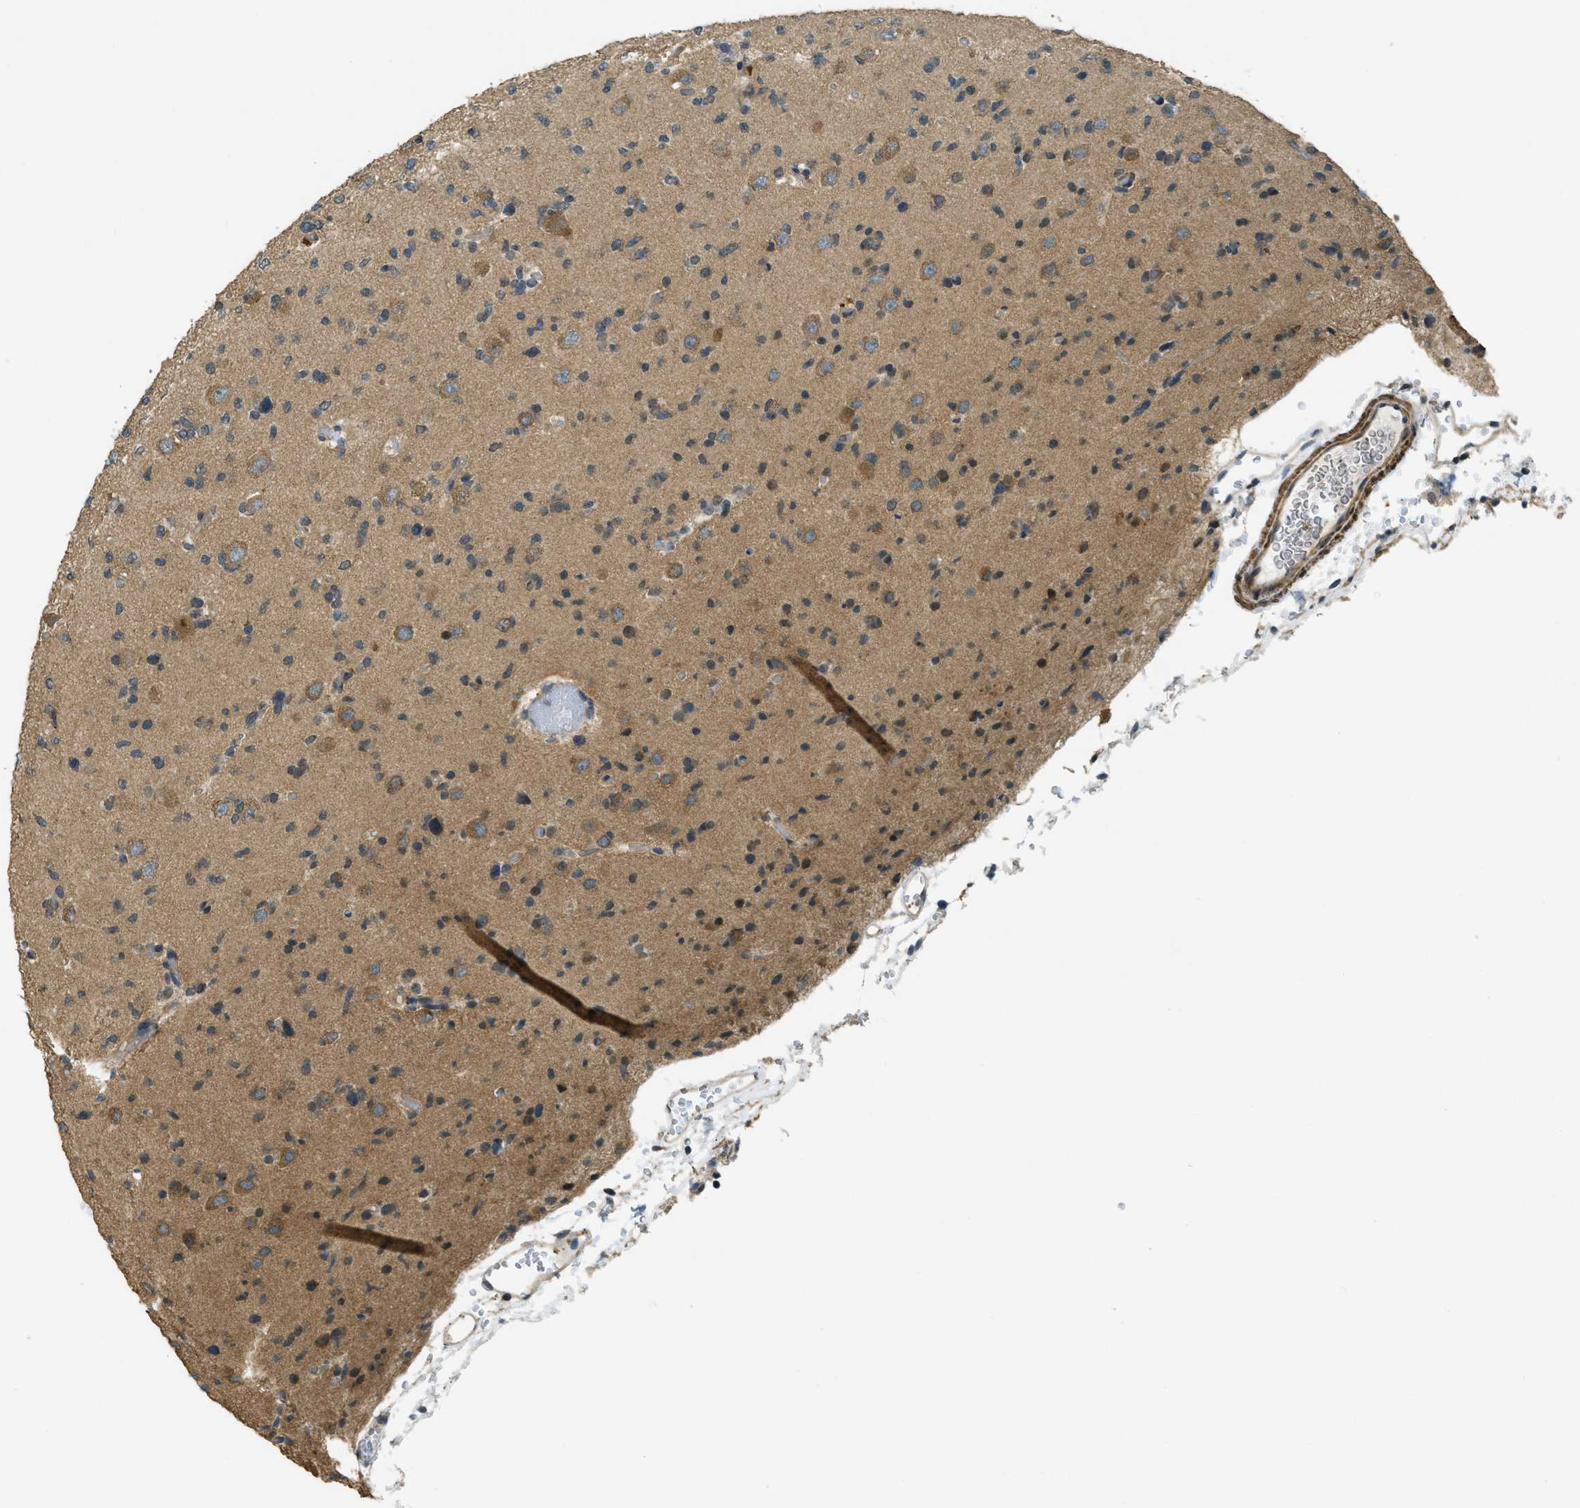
{"staining": {"intensity": "moderate", "quantity": "<25%", "location": "cytoplasmic/membranous"}, "tissue": "glioma", "cell_type": "Tumor cells", "image_type": "cancer", "snomed": [{"axis": "morphology", "description": "Glioma, malignant, Low grade"}, {"axis": "topography", "description": "Brain"}], "caption": "Malignant low-grade glioma stained for a protein displays moderate cytoplasmic/membranous positivity in tumor cells.", "gene": "CDKN2C", "patient": {"sex": "female", "age": 22}}